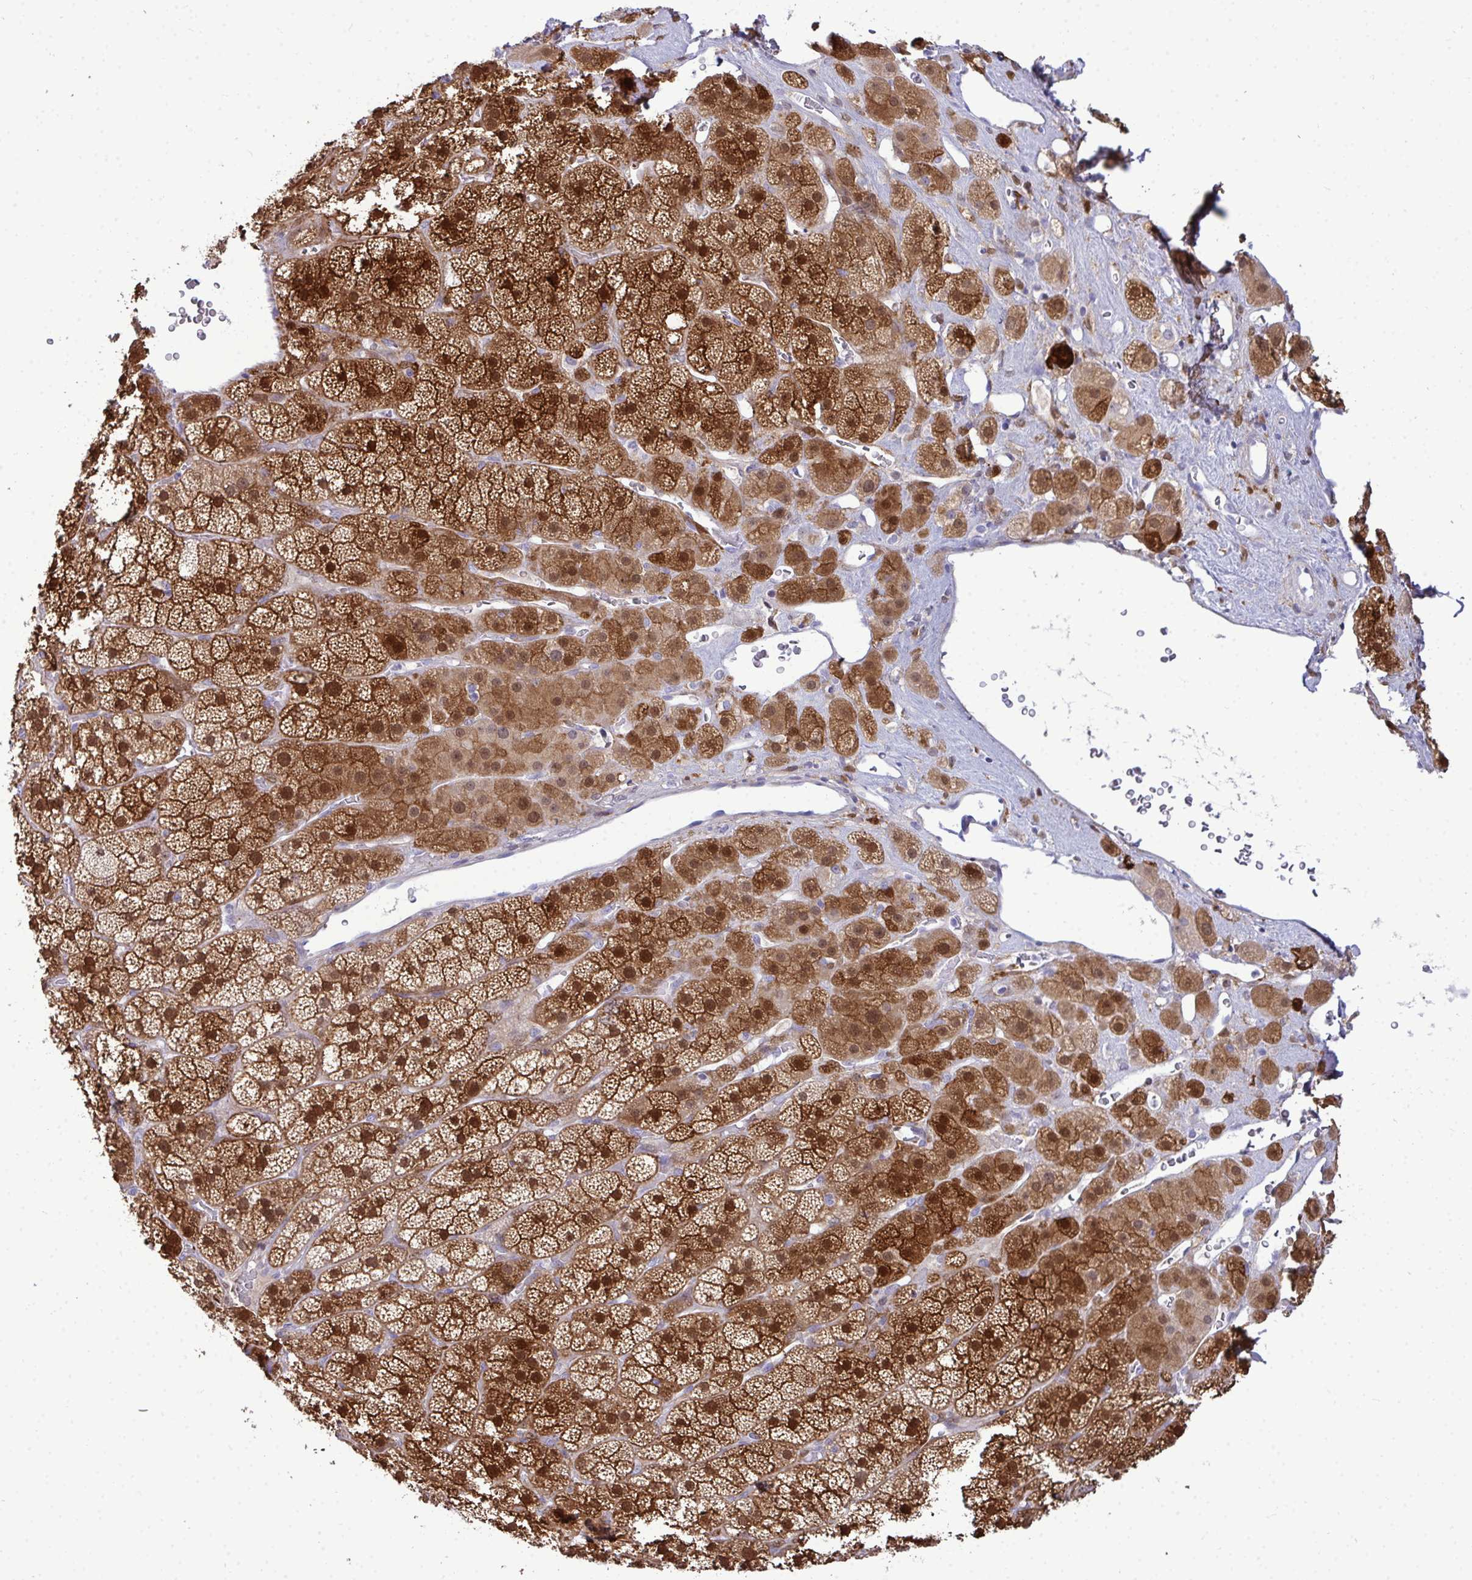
{"staining": {"intensity": "strong", "quantity": ">75%", "location": "cytoplasmic/membranous,nuclear"}, "tissue": "adrenal gland", "cell_type": "Glandular cells", "image_type": "normal", "snomed": [{"axis": "morphology", "description": "Normal tissue, NOS"}, {"axis": "topography", "description": "Adrenal gland"}], "caption": "High-power microscopy captured an IHC image of benign adrenal gland, revealing strong cytoplasmic/membranous,nuclear positivity in about >75% of glandular cells.", "gene": "HSPB6", "patient": {"sex": "male", "age": 57}}